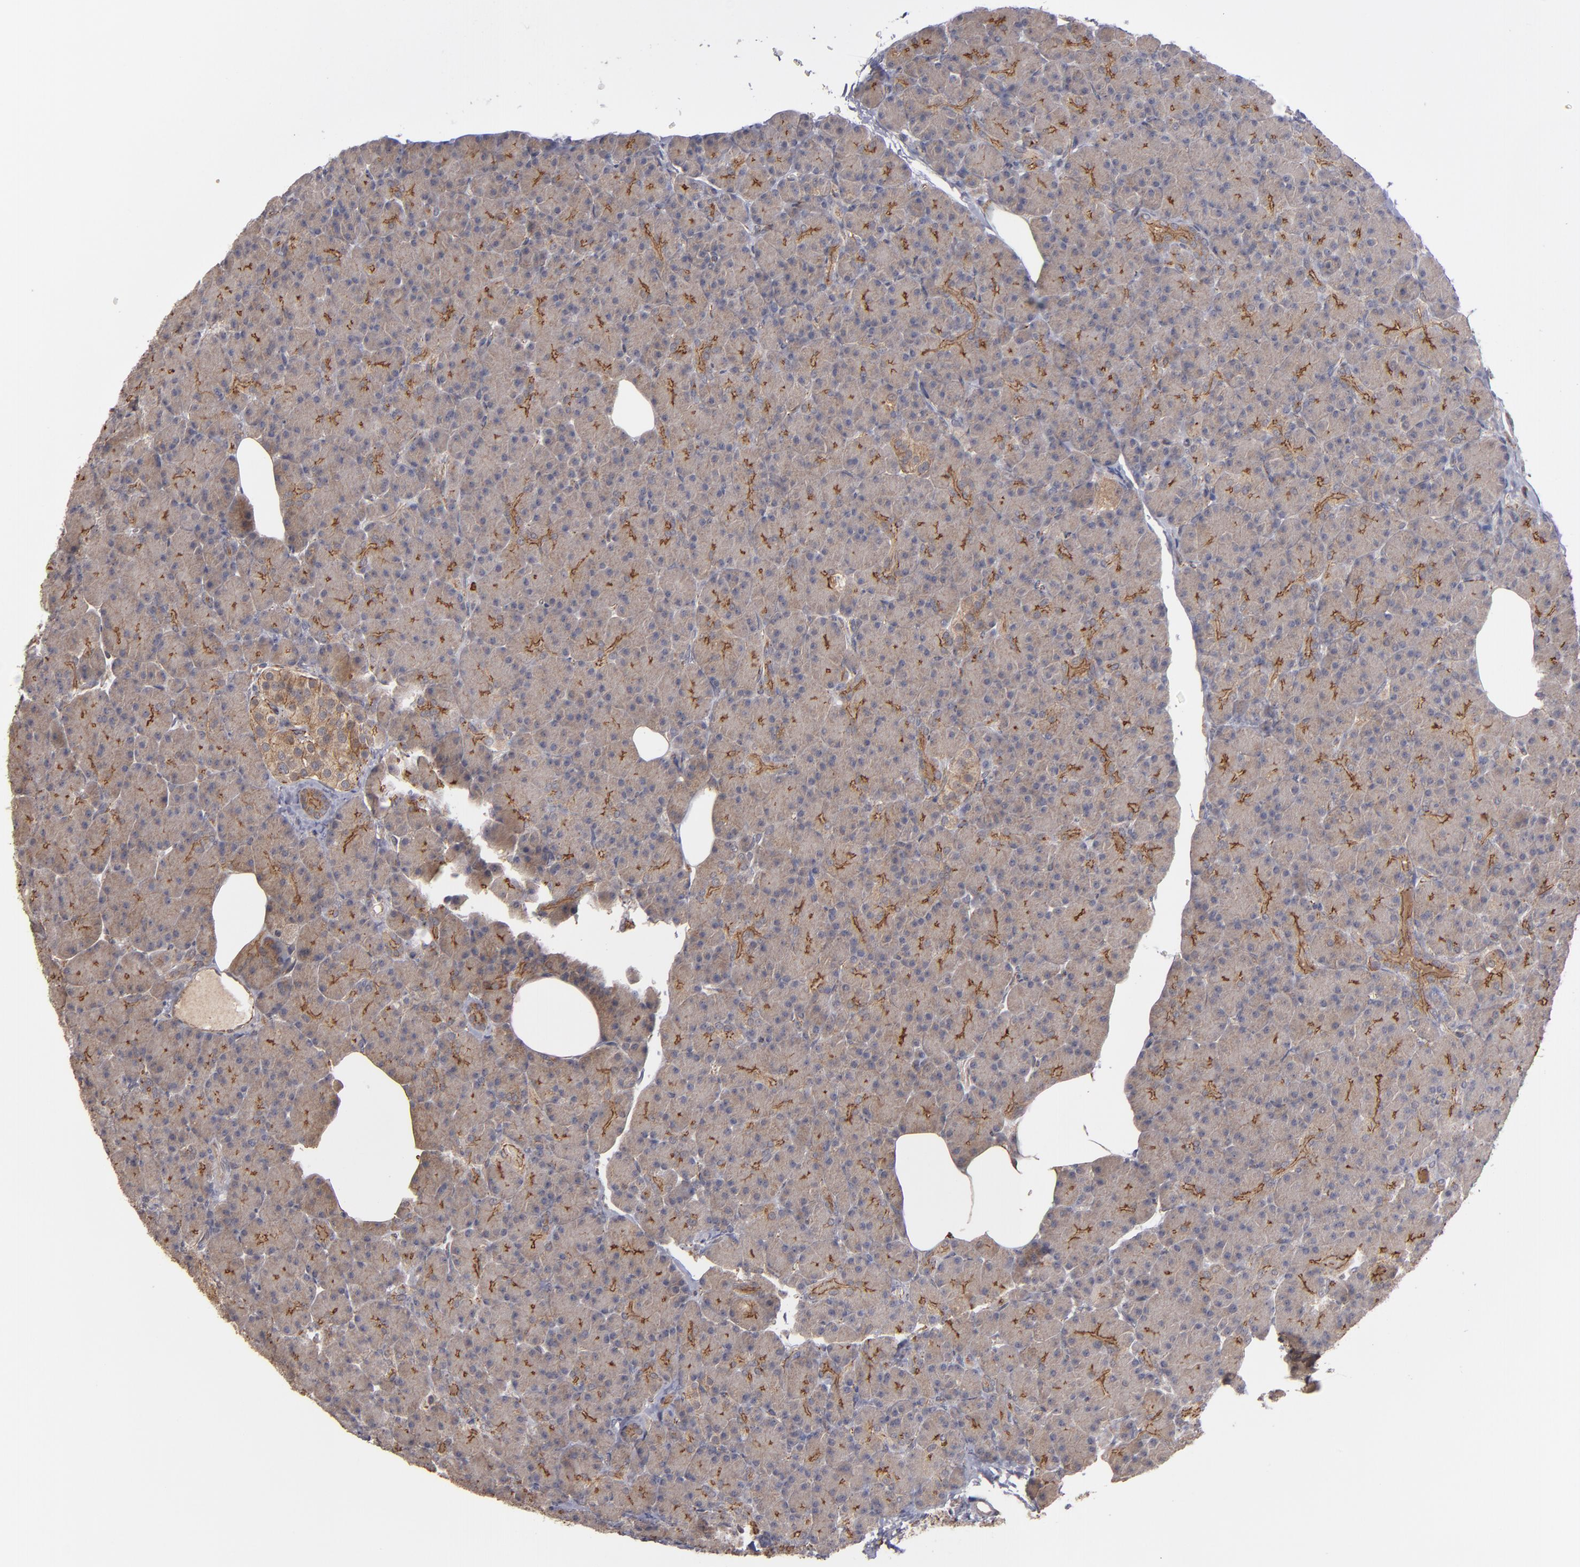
{"staining": {"intensity": "strong", "quantity": ">75%", "location": "cytoplasmic/membranous"}, "tissue": "pancreas", "cell_type": "Exocrine glandular cells", "image_type": "normal", "snomed": [{"axis": "morphology", "description": "Normal tissue, NOS"}, {"axis": "topography", "description": "Pancreas"}], "caption": "Pancreas was stained to show a protein in brown. There is high levels of strong cytoplasmic/membranous positivity in about >75% of exocrine glandular cells.", "gene": "TJP1", "patient": {"sex": "female", "age": 43}}